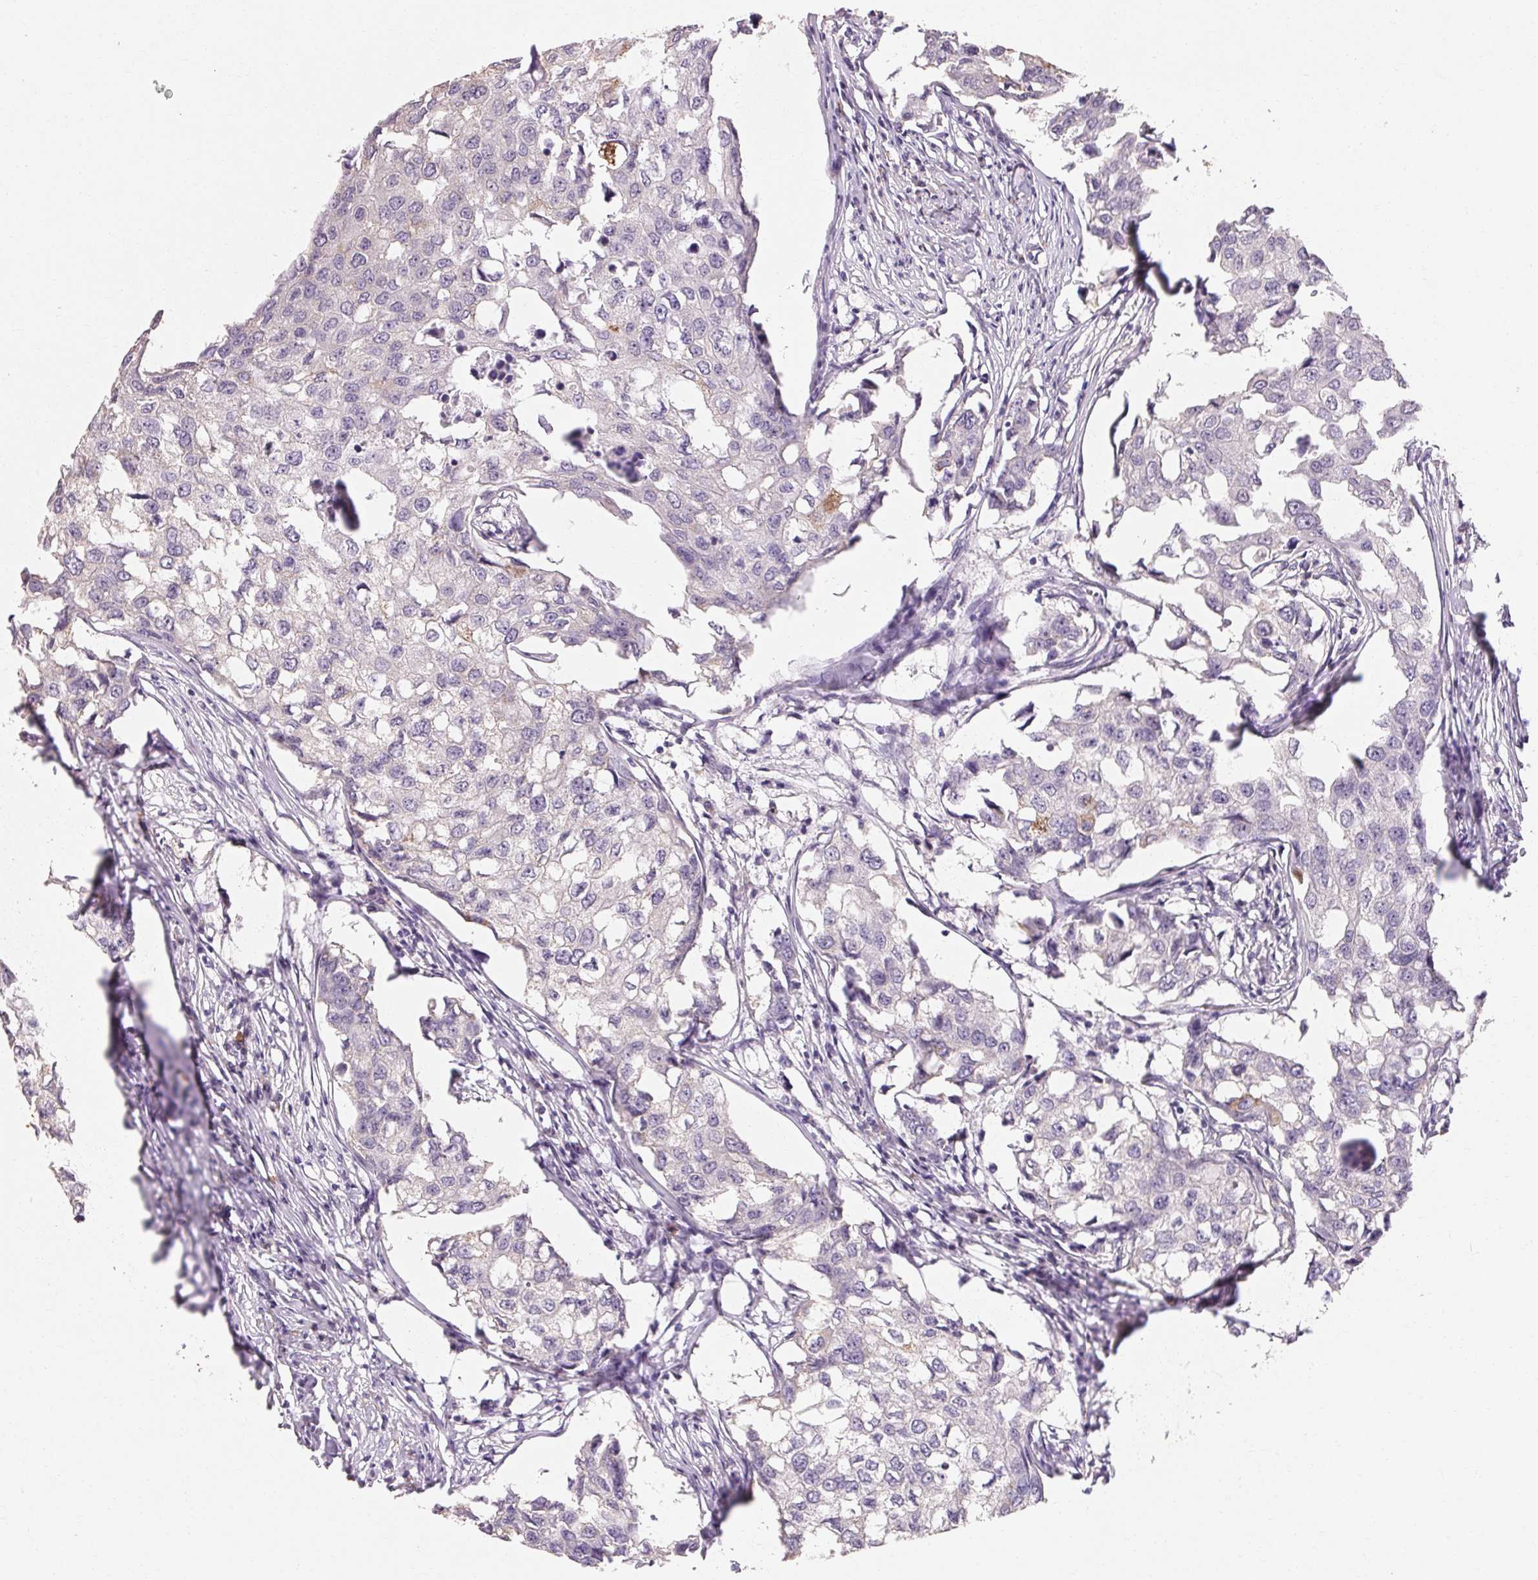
{"staining": {"intensity": "negative", "quantity": "none", "location": "none"}, "tissue": "breast cancer", "cell_type": "Tumor cells", "image_type": "cancer", "snomed": [{"axis": "morphology", "description": "Duct carcinoma"}, {"axis": "topography", "description": "Breast"}], "caption": "Protein analysis of breast infiltrating ductal carcinoma demonstrates no significant expression in tumor cells.", "gene": "MAP7D2", "patient": {"sex": "female", "age": 27}}